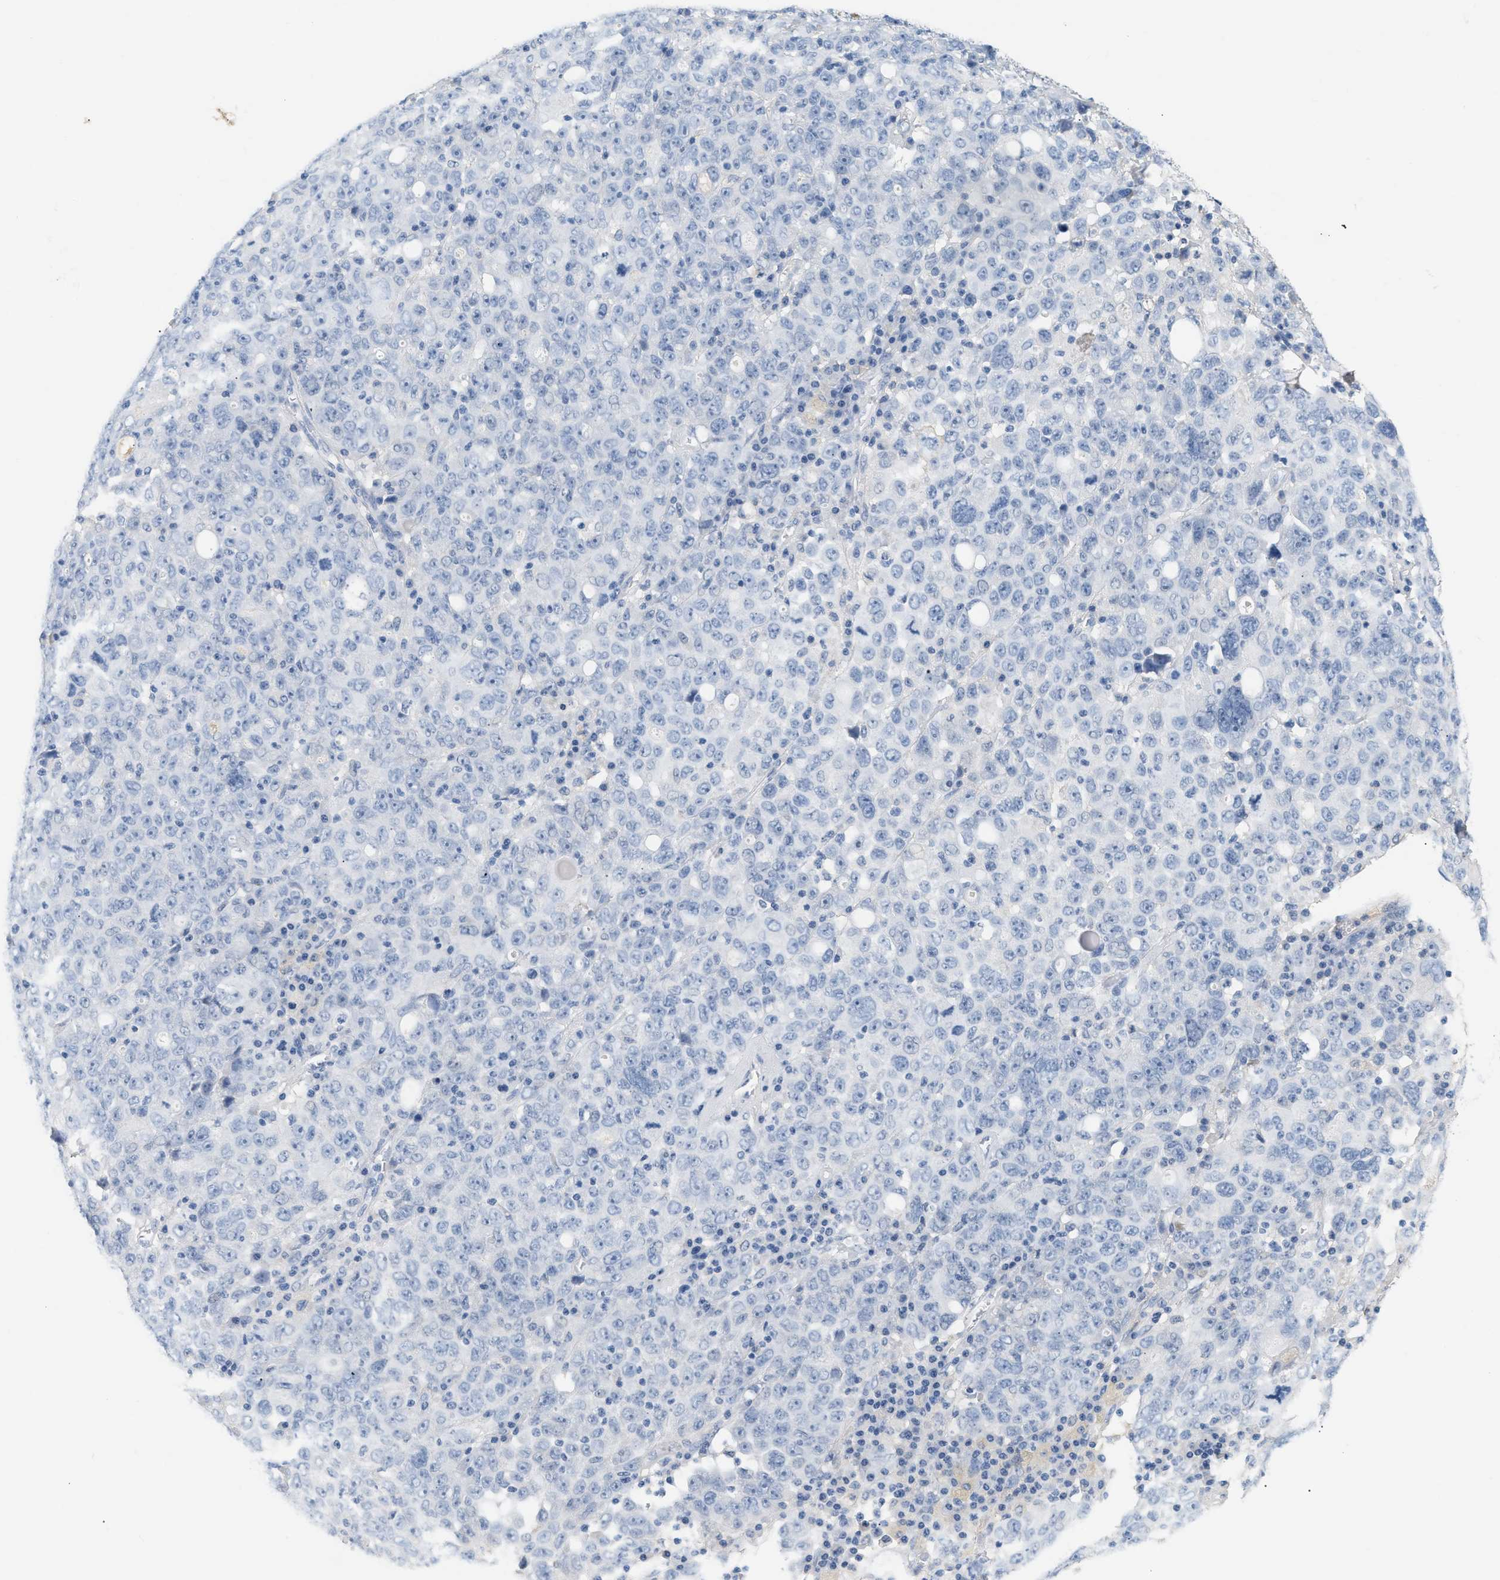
{"staining": {"intensity": "negative", "quantity": "none", "location": "none"}, "tissue": "ovarian cancer", "cell_type": "Tumor cells", "image_type": "cancer", "snomed": [{"axis": "morphology", "description": "Carcinoma, endometroid"}, {"axis": "topography", "description": "Ovary"}], "caption": "Tumor cells show no significant staining in ovarian cancer.", "gene": "CFH", "patient": {"sex": "female", "age": 62}}